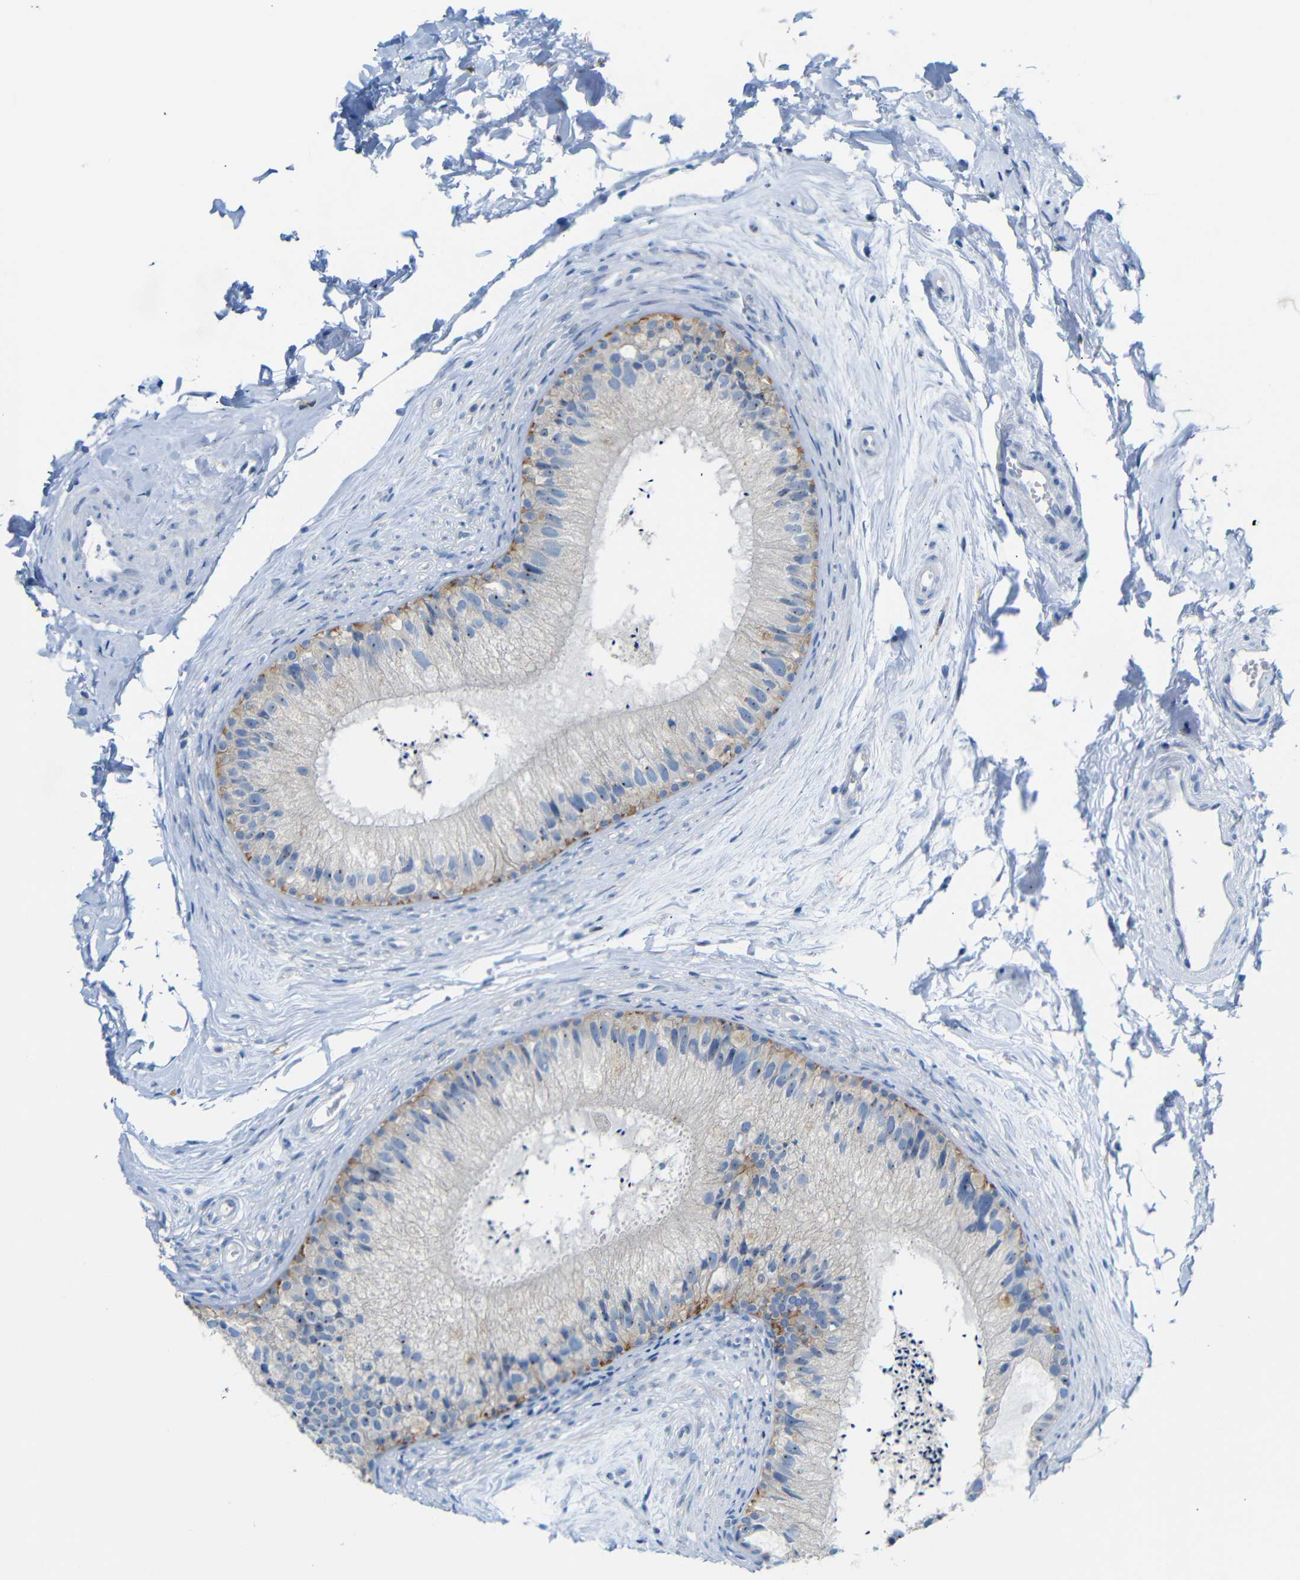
{"staining": {"intensity": "moderate", "quantity": "<25%", "location": "cytoplasmic/membranous,nuclear"}, "tissue": "epididymis", "cell_type": "Glandular cells", "image_type": "normal", "snomed": [{"axis": "morphology", "description": "Normal tissue, NOS"}, {"axis": "topography", "description": "Epididymis"}], "caption": "Brown immunohistochemical staining in normal epididymis shows moderate cytoplasmic/membranous,nuclear positivity in approximately <25% of glandular cells. The staining is performed using DAB brown chromogen to label protein expression. The nuclei are counter-stained blue using hematoxylin.", "gene": "C1orf210", "patient": {"sex": "male", "age": 56}}